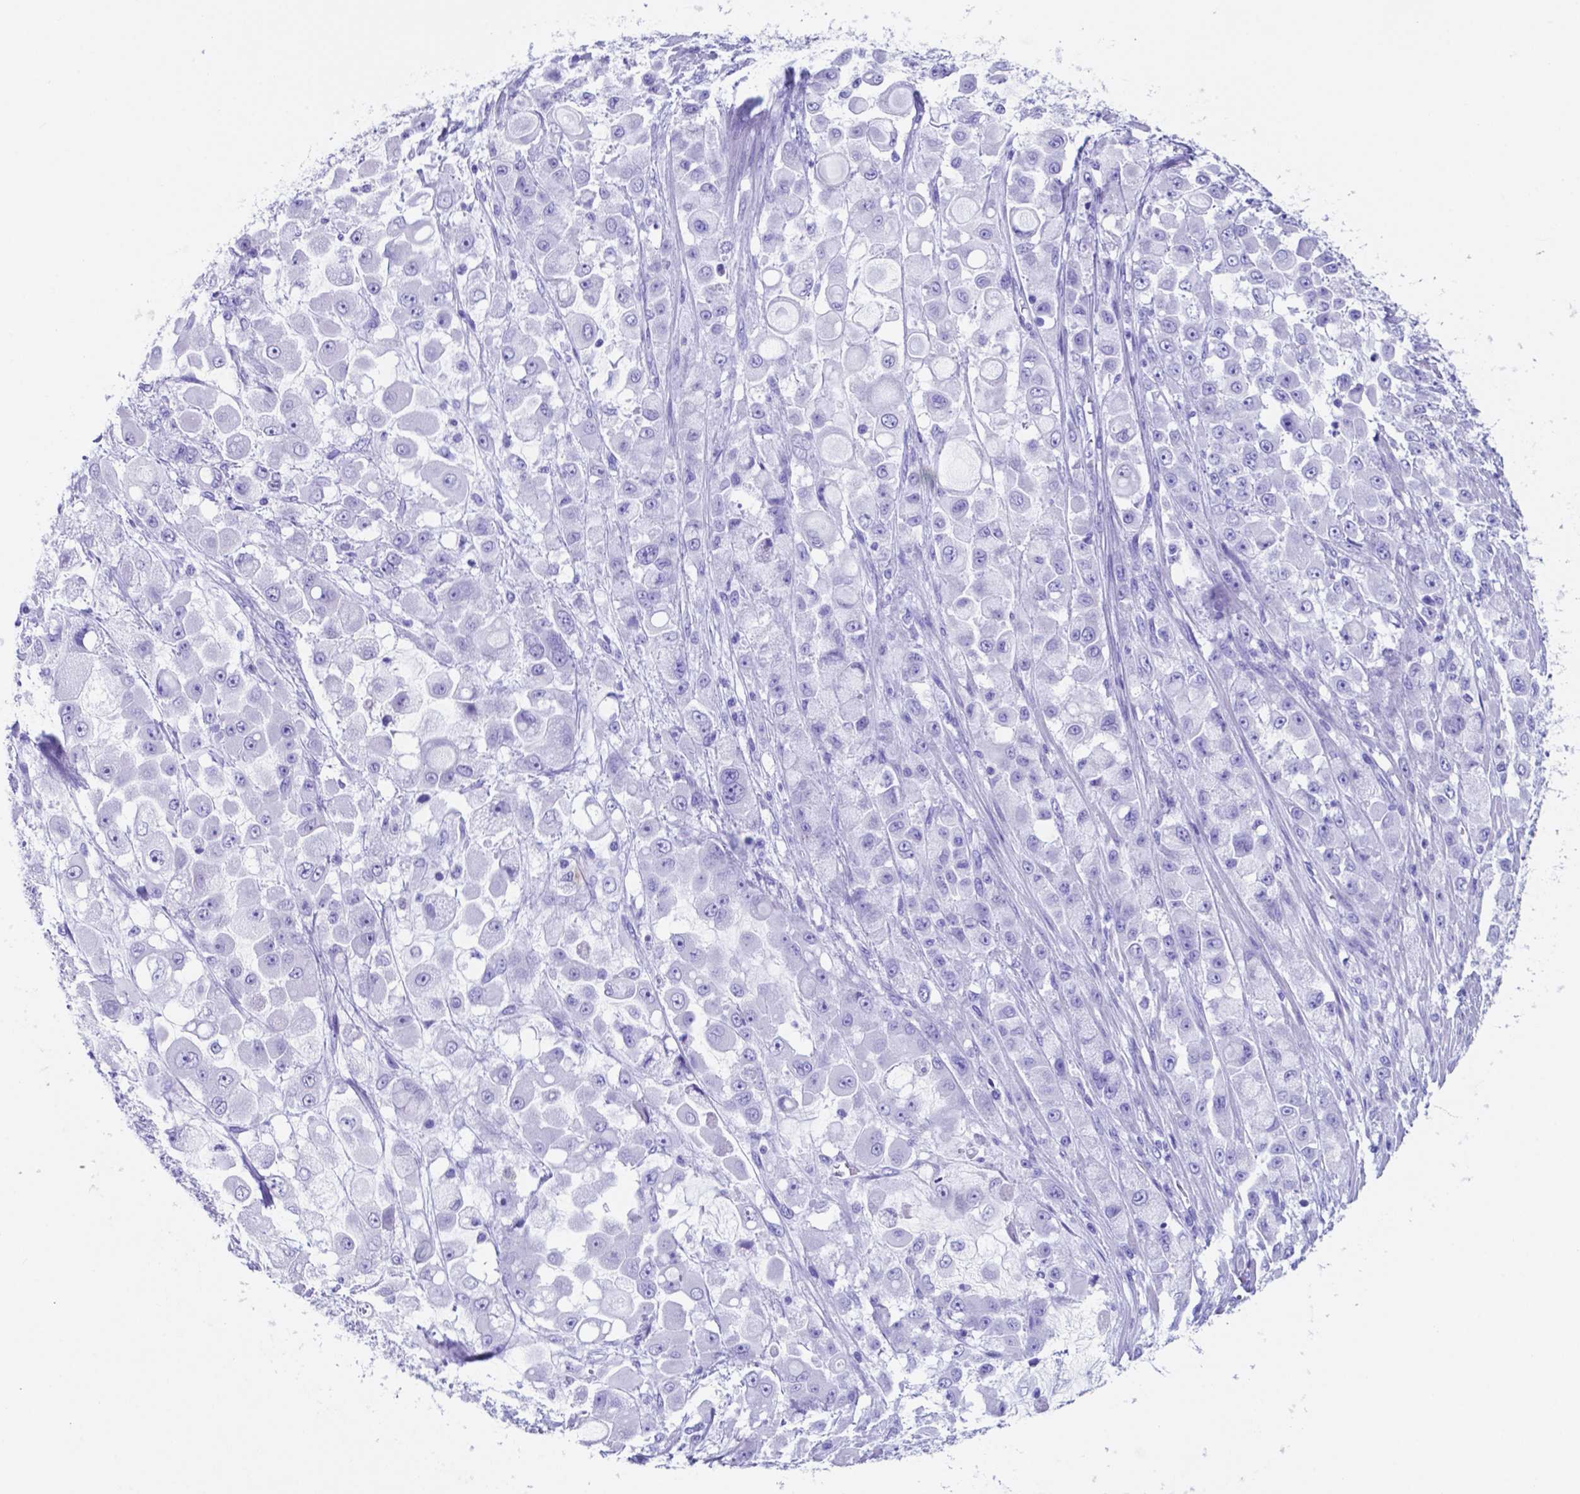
{"staining": {"intensity": "negative", "quantity": "none", "location": "none"}, "tissue": "stomach cancer", "cell_type": "Tumor cells", "image_type": "cancer", "snomed": [{"axis": "morphology", "description": "Adenocarcinoma, NOS"}, {"axis": "topography", "description": "Stomach"}], "caption": "Immunohistochemical staining of stomach cancer (adenocarcinoma) reveals no significant staining in tumor cells.", "gene": "DNAAF8", "patient": {"sex": "female", "age": 76}}